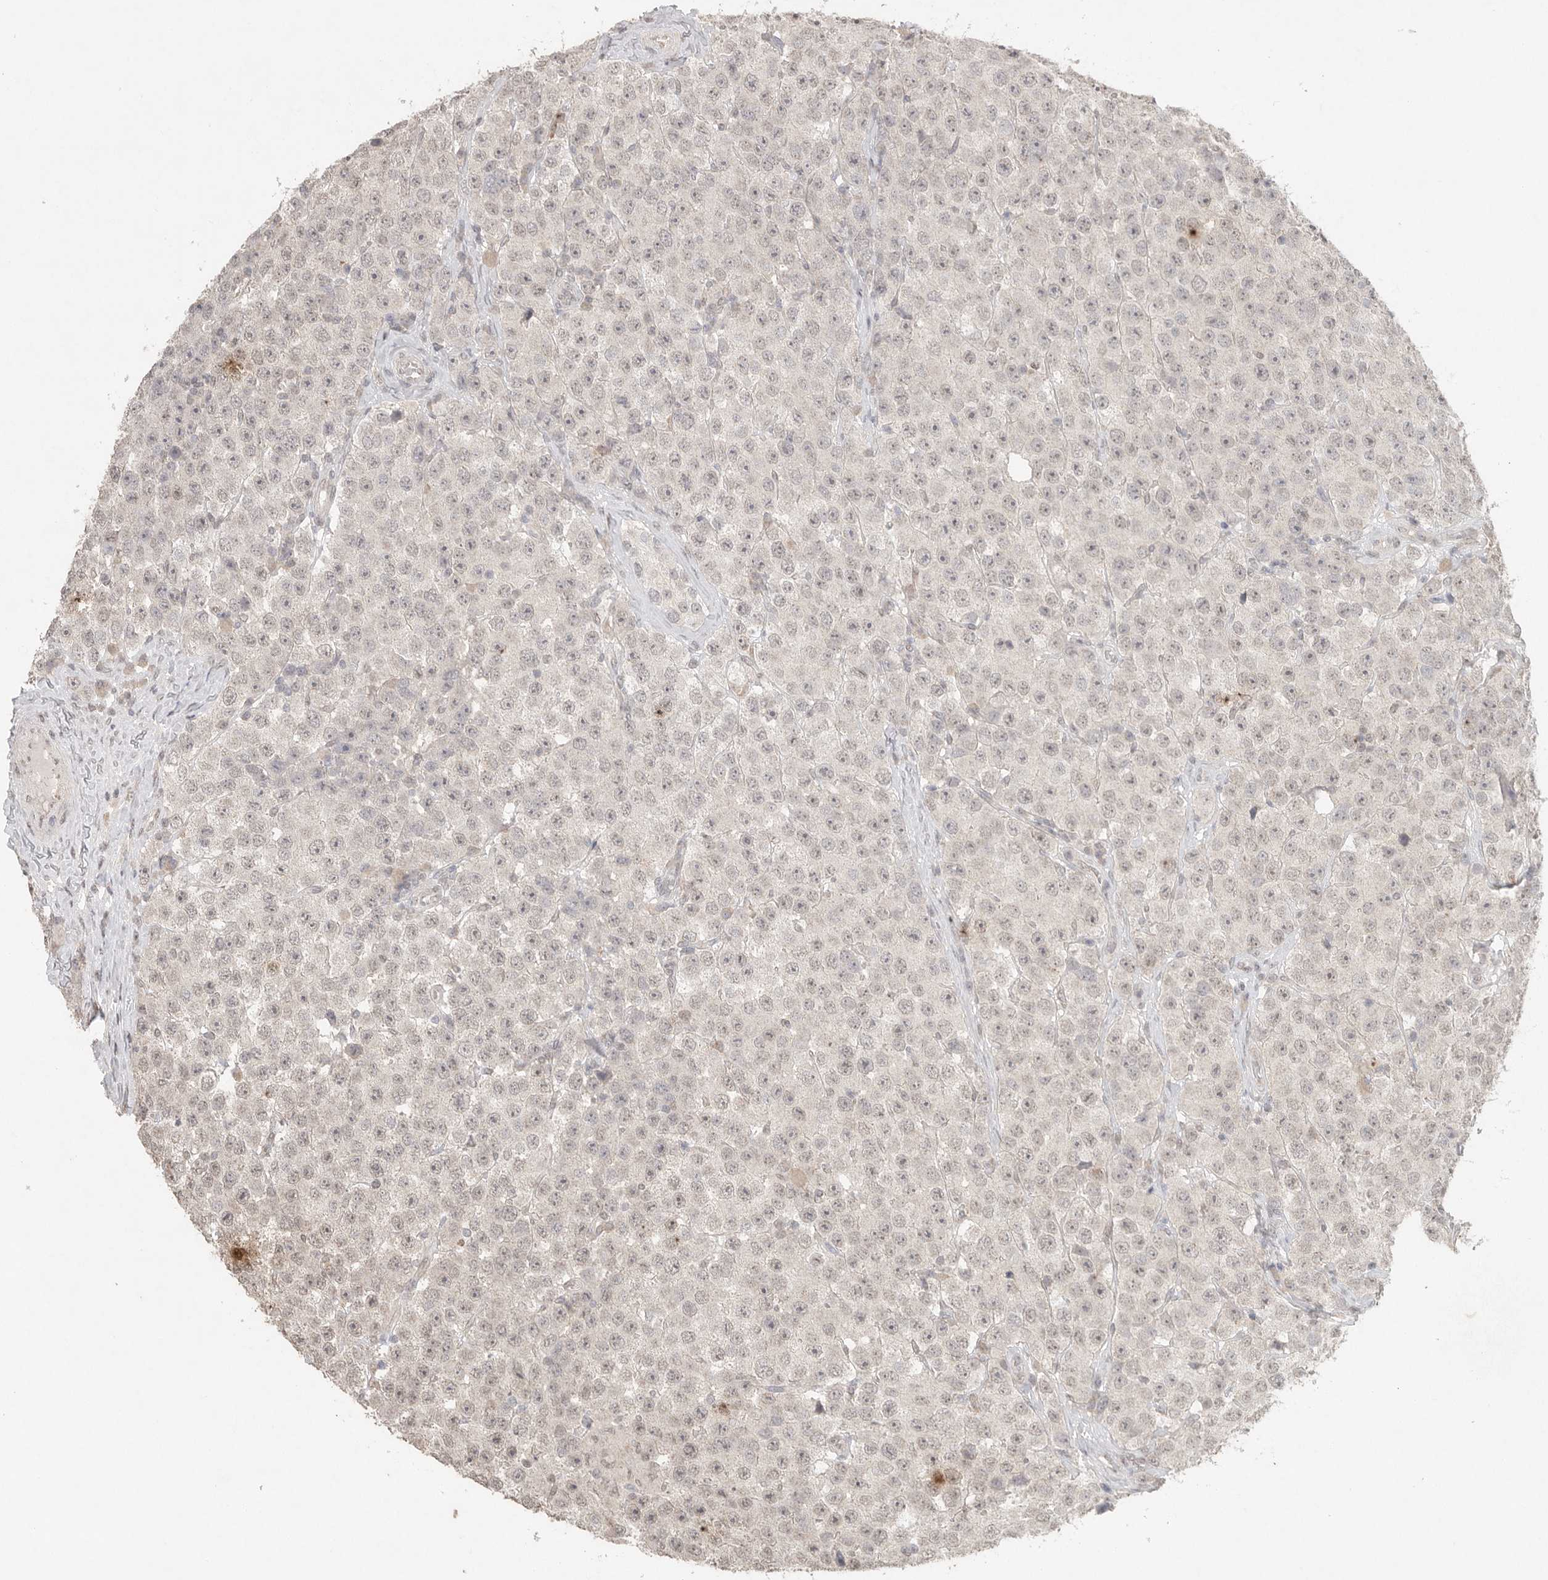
{"staining": {"intensity": "weak", "quantity": "<25%", "location": "nuclear"}, "tissue": "testis cancer", "cell_type": "Tumor cells", "image_type": "cancer", "snomed": [{"axis": "morphology", "description": "Seminoma, NOS"}, {"axis": "morphology", "description": "Carcinoma, Embryonal, NOS"}, {"axis": "topography", "description": "Testis"}], "caption": "High magnification brightfield microscopy of testis cancer stained with DAB (3,3'-diaminobenzidine) (brown) and counterstained with hematoxylin (blue): tumor cells show no significant staining.", "gene": "KLK5", "patient": {"sex": "male", "age": 28}}